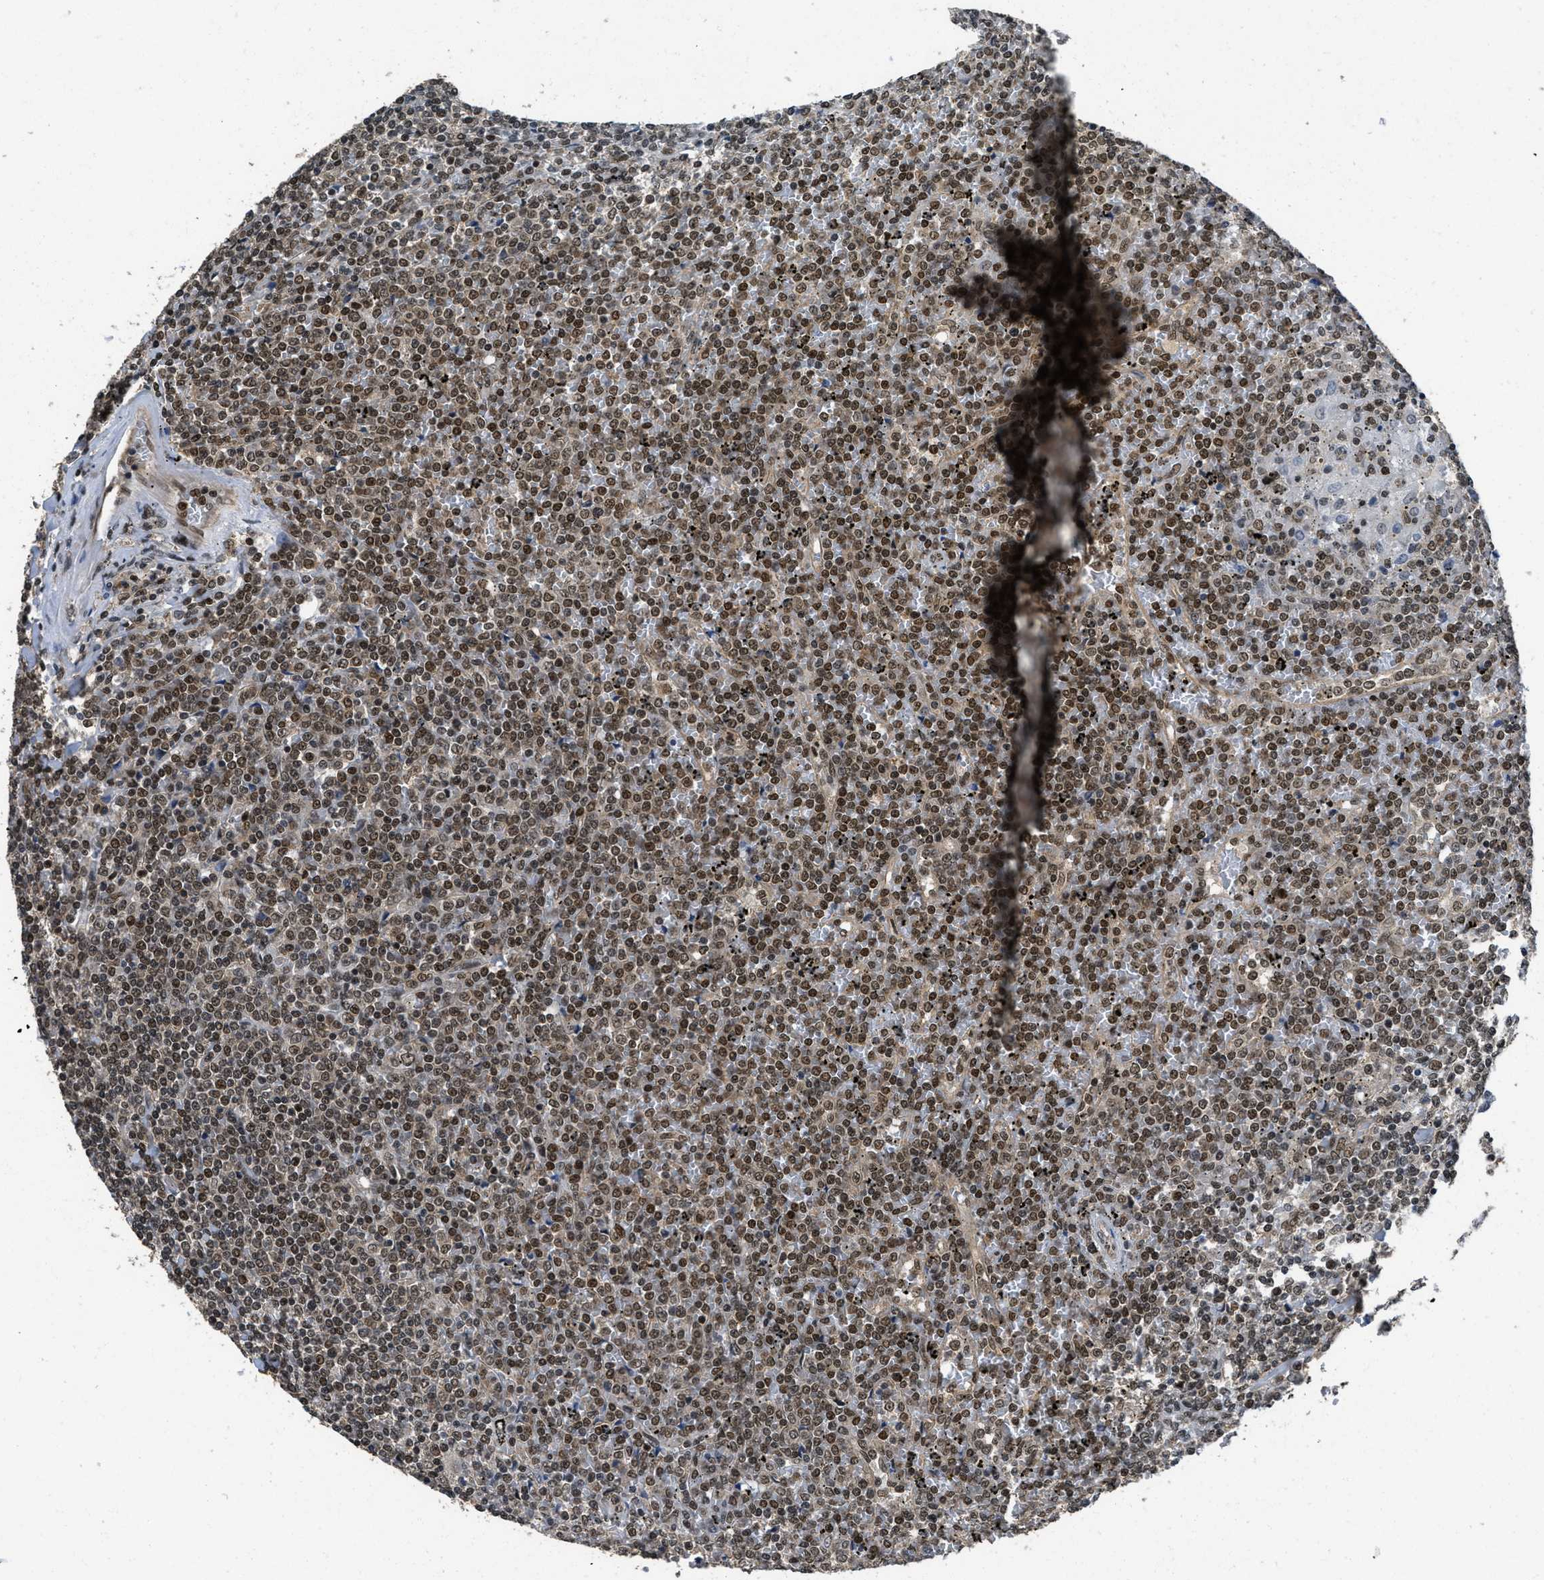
{"staining": {"intensity": "strong", "quantity": ">75%", "location": "nuclear"}, "tissue": "lymphoma", "cell_type": "Tumor cells", "image_type": "cancer", "snomed": [{"axis": "morphology", "description": "Malignant lymphoma, non-Hodgkin's type, Low grade"}, {"axis": "topography", "description": "Spleen"}], "caption": "The photomicrograph reveals immunohistochemical staining of lymphoma. There is strong nuclear expression is present in about >75% of tumor cells.", "gene": "CUL4B", "patient": {"sex": "female", "age": 19}}